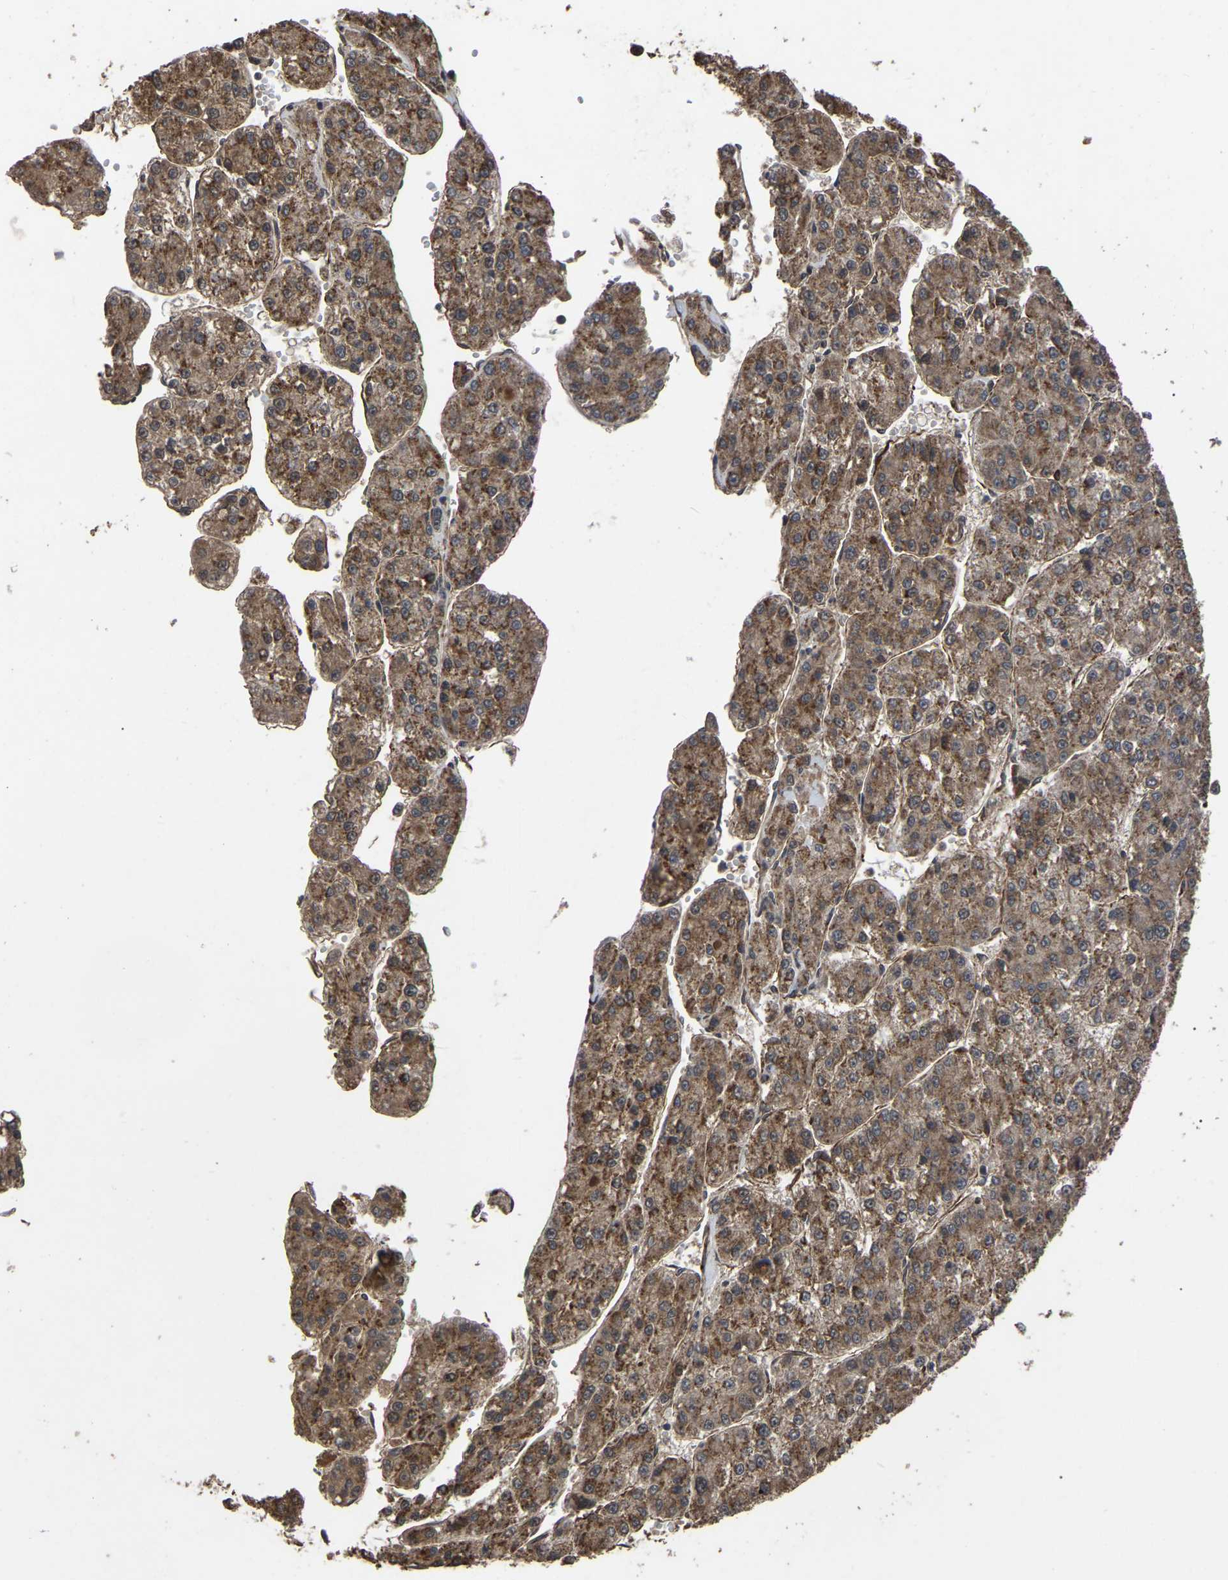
{"staining": {"intensity": "moderate", "quantity": ">75%", "location": "cytoplasmic/membranous"}, "tissue": "liver cancer", "cell_type": "Tumor cells", "image_type": "cancer", "snomed": [{"axis": "morphology", "description": "Carcinoma, Hepatocellular, NOS"}, {"axis": "topography", "description": "Liver"}], "caption": "Tumor cells exhibit moderate cytoplasmic/membranous staining in approximately >75% of cells in liver cancer (hepatocellular carcinoma).", "gene": "FAM161B", "patient": {"sex": "female", "age": 73}}